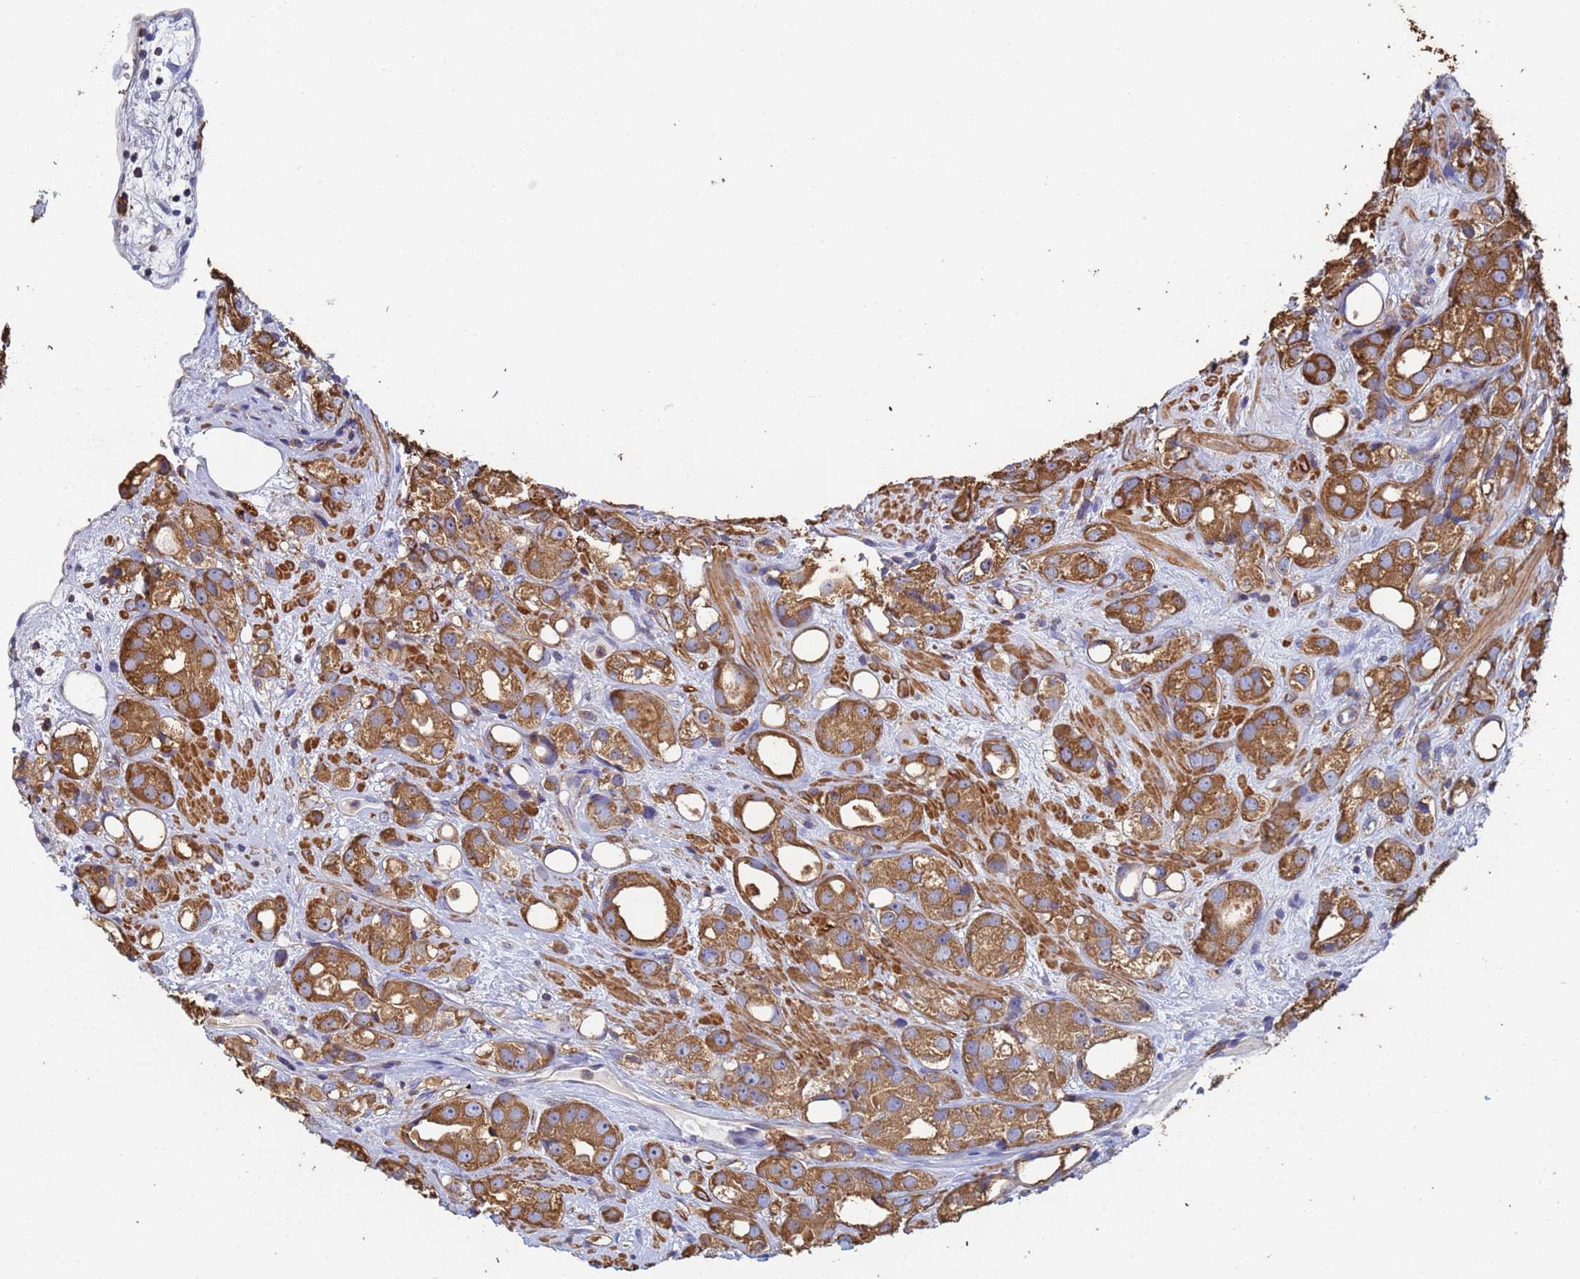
{"staining": {"intensity": "strong", "quantity": ">75%", "location": "cytoplasmic/membranous"}, "tissue": "prostate cancer", "cell_type": "Tumor cells", "image_type": "cancer", "snomed": [{"axis": "morphology", "description": "Adenocarcinoma, NOS"}, {"axis": "topography", "description": "Prostate"}], "caption": "An image of prostate cancer (adenocarcinoma) stained for a protein exhibits strong cytoplasmic/membranous brown staining in tumor cells.", "gene": "ZNG1B", "patient": {"sex": "male", "age": 79}}